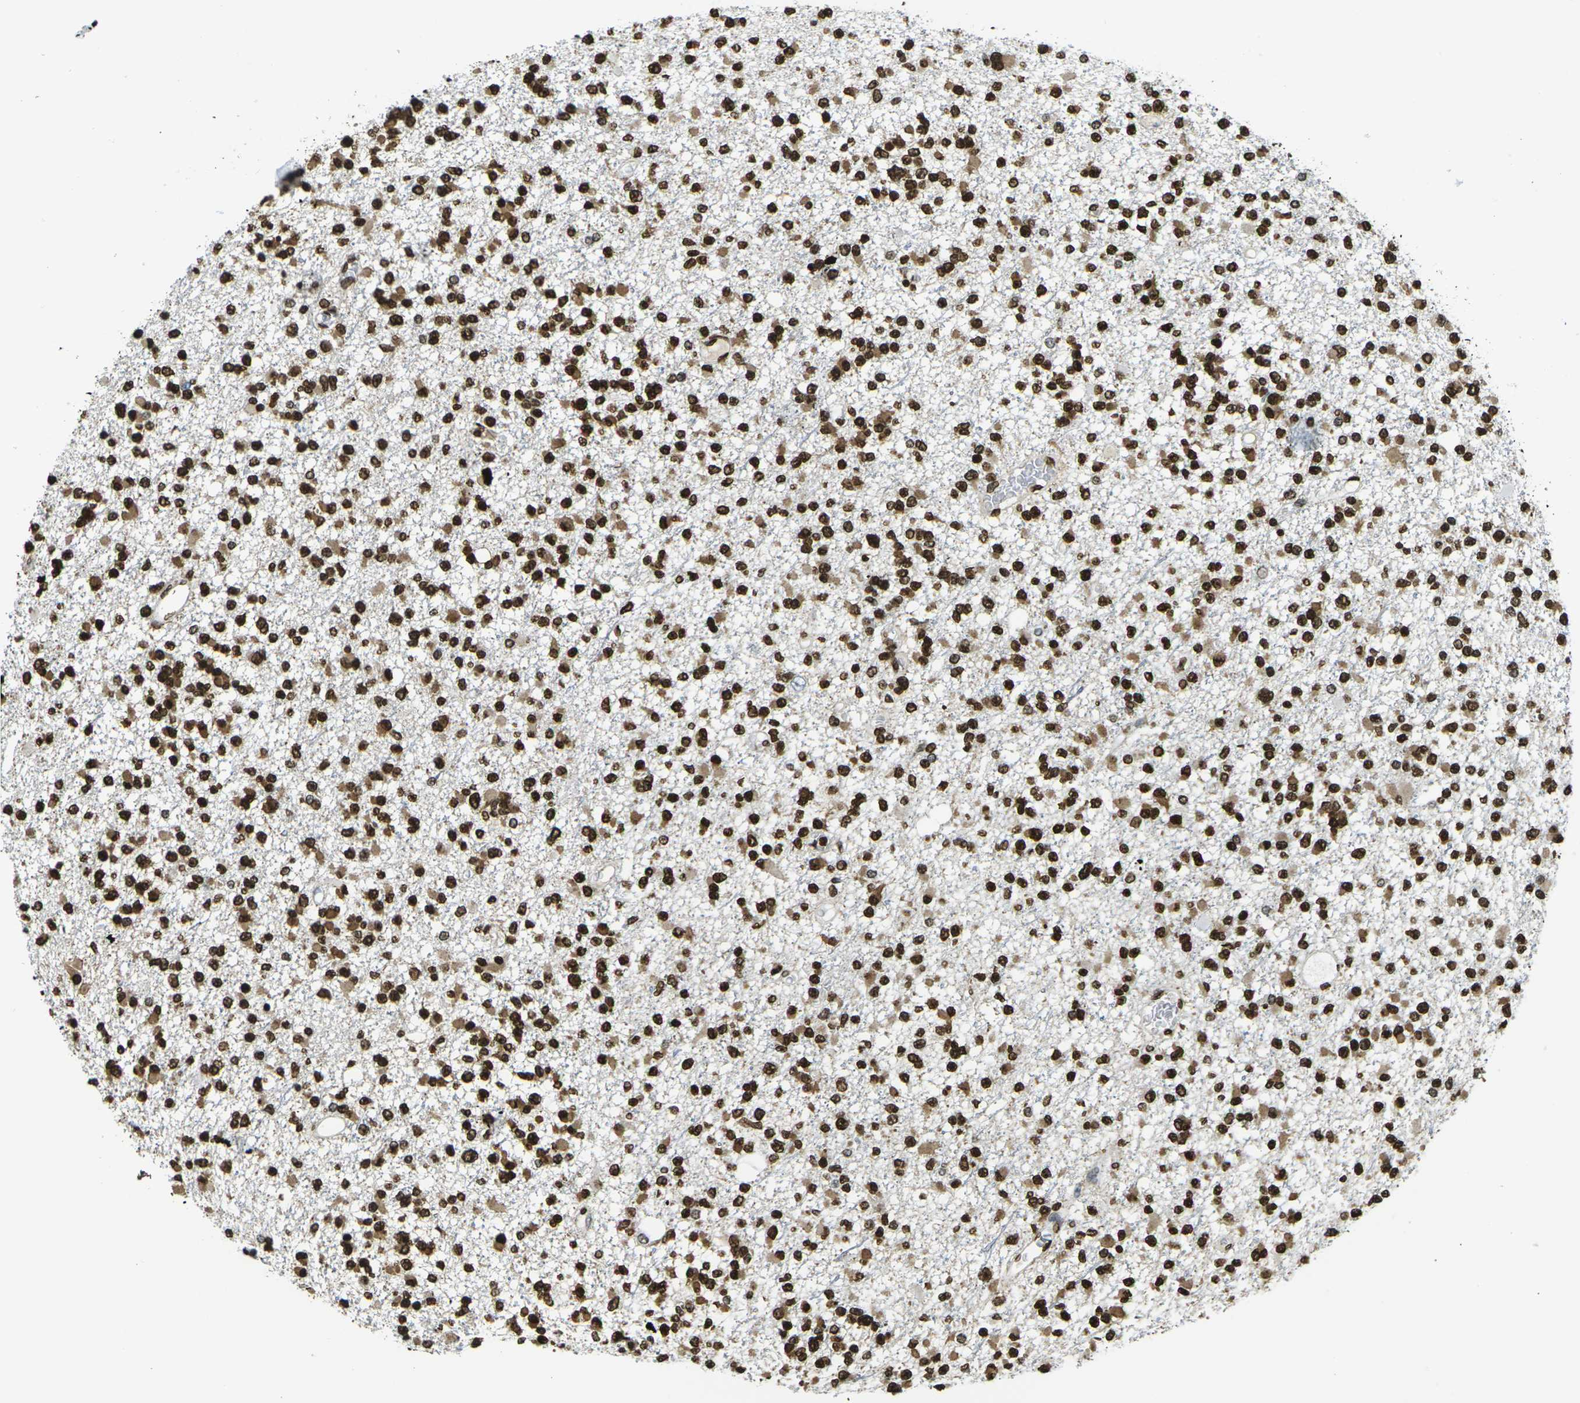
{"staining": {"intensity": "strong", "quantity": ">75%", "location": "nuclear"}, "tissue": "glioma", "cell_type": "Tumor cells", "image_type": "cancer", "snomed": [{"axis": "morphology", "description": "Glioma, malignant, Low grade"}, {"axis": "topography", "description": "Brain"}], "caption": "Brown immunohistochemical staining in human glioma displays strong nuclear staining in approximately >75% of tumor cells.", "gene": "H1-2", "patient": {"sex": "female", "age": 22}}